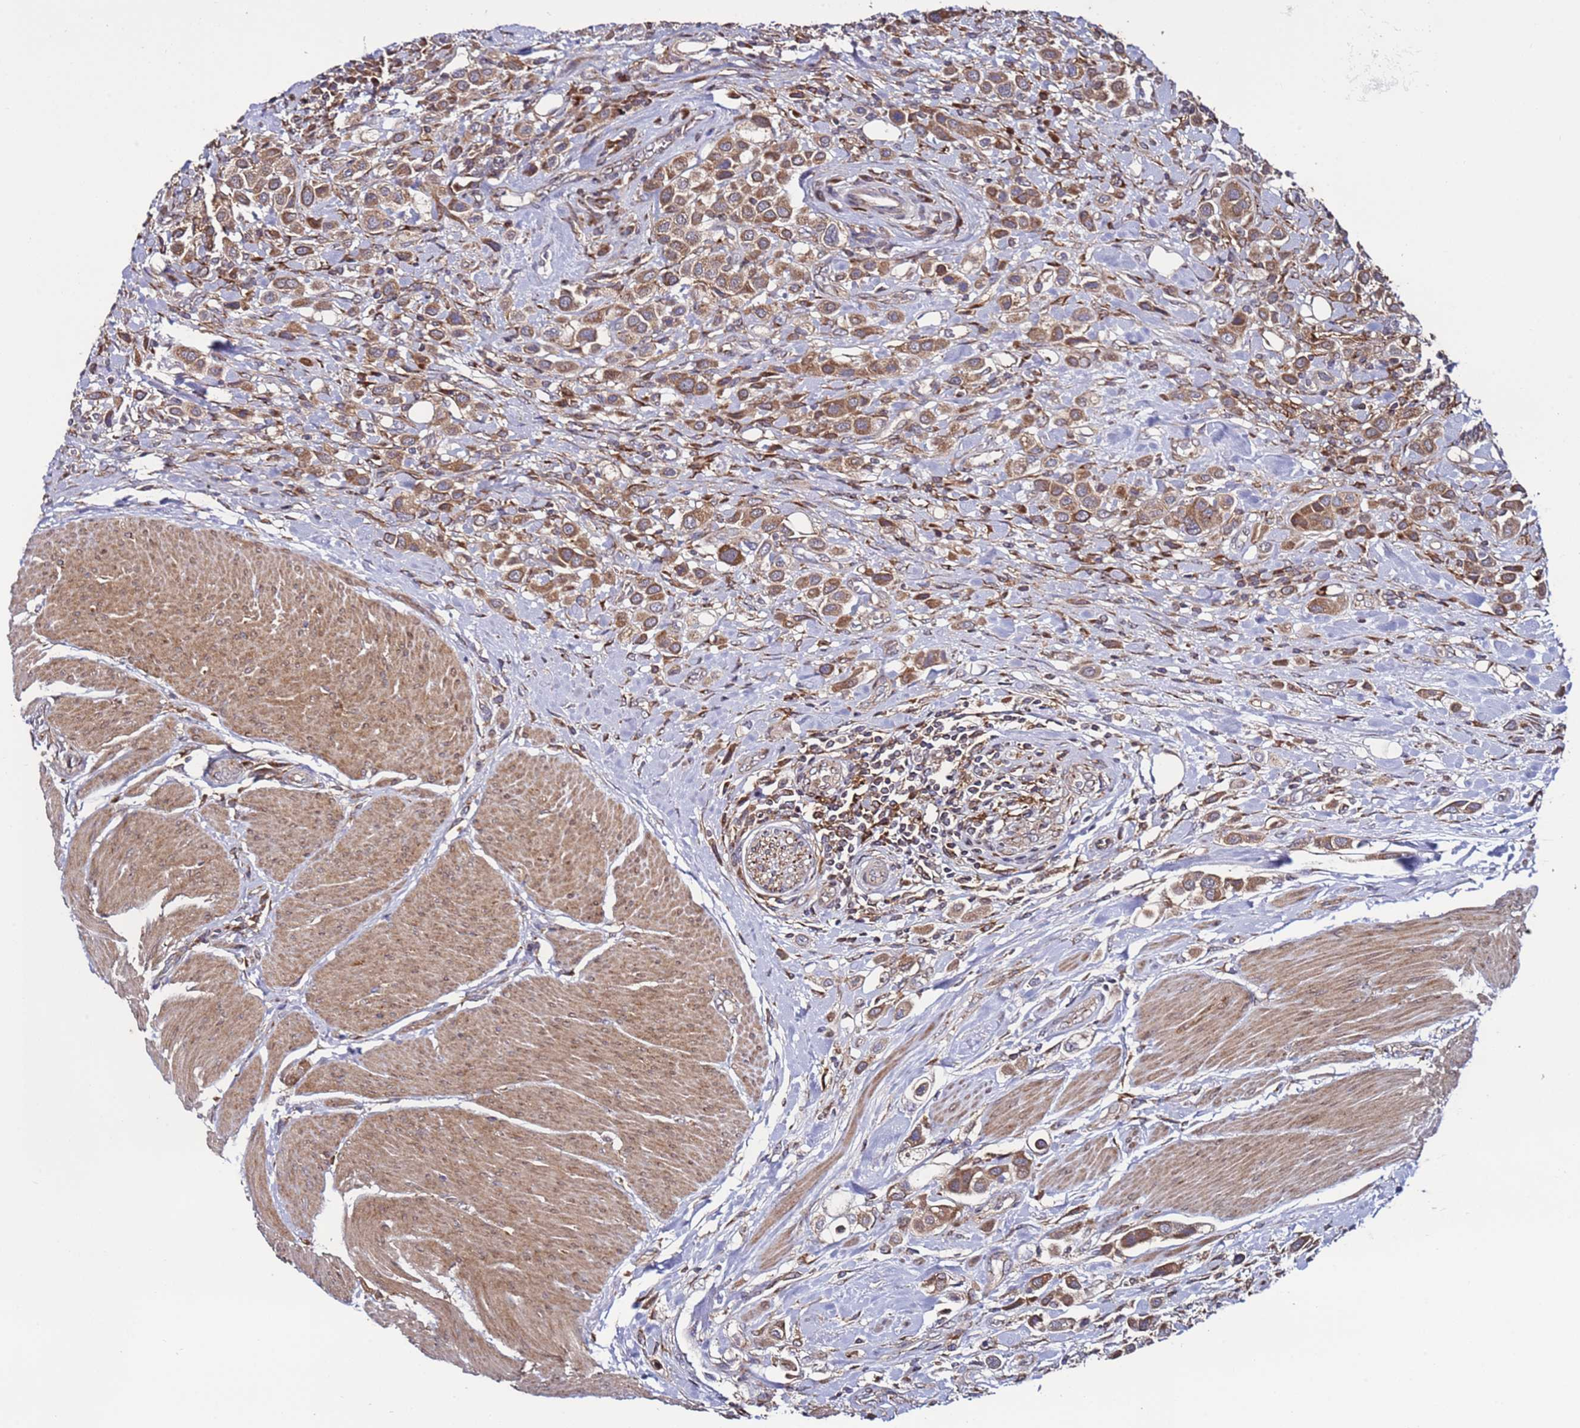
{"staining": {"intensity": "moderate", "quantity": ">75%", "location": "cytoplasmic/membranous"}, "tissue": "urothelial cancer", "cell_type": "Tumor cells", "image_type": "cancer", "snomed": [{"axis": "morphology", "description": "Urothelial carcinoma, High grade"}, {"axis": "topography", "description": "Urinary bladder"}], "caption": "IHC image of urothelial carcinoma (high-grade) stained for a protein (brown), which displays medium levels of moderate cytoplasmic/membranous expression in approximately >75% of tumor cells.", "gene": "TMEM176B", "patient": {"sex": "male", "age": 50}}